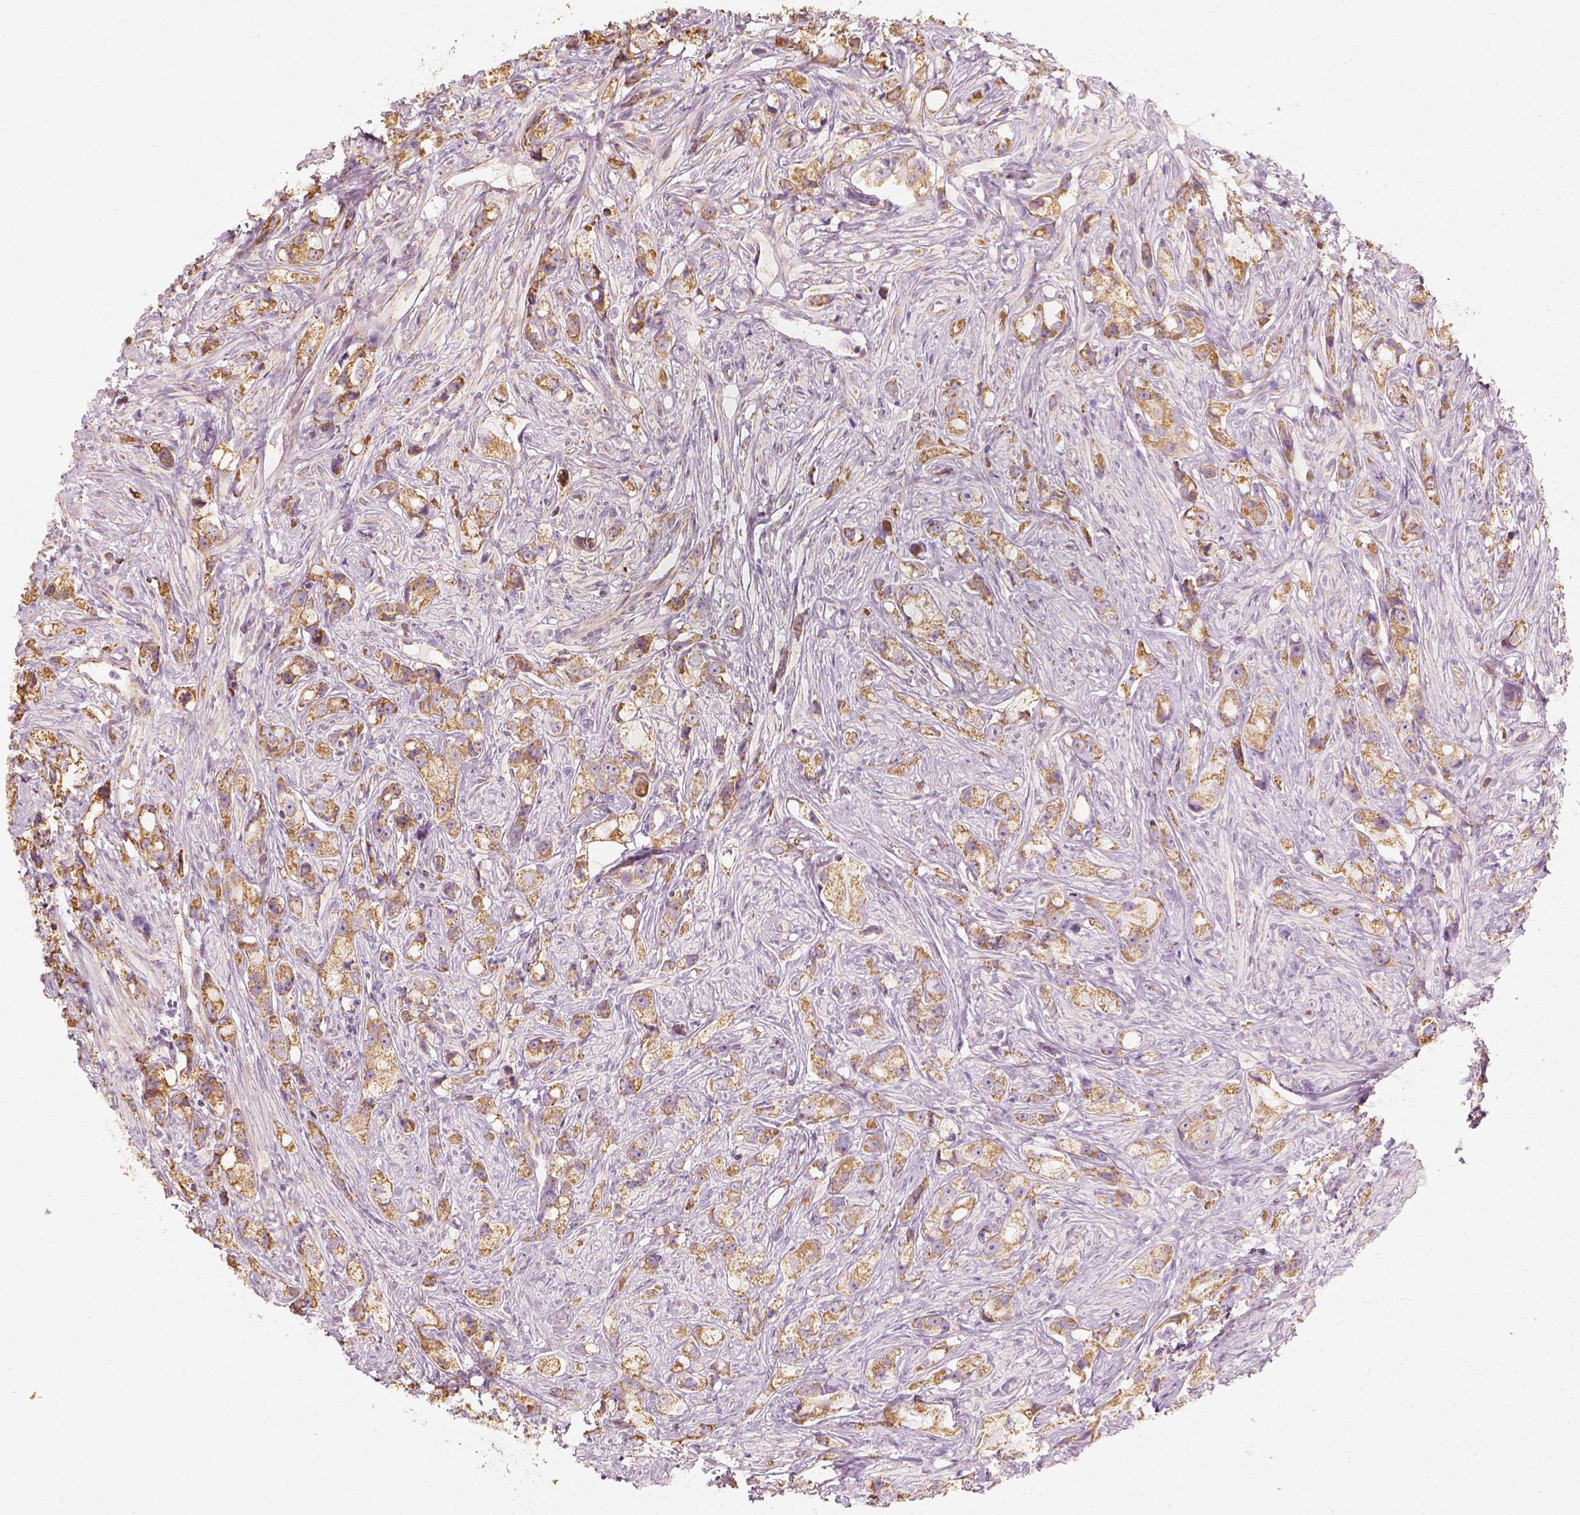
{"staining": {"intensity": "moderate", "quantity": ">75%", "location": "cytoplasmic/membranous"}, "tissue": "prostate cancer", "cell_type": "Tumor cells", "image_type": "cancer", "snomed": [{"axis": "morphology", "description": "Adenocarcinoma, High grade"}, {"axis": "topography", "description": "Prostate"}], "caption": "Prostate cancer stained with IHC shows moderate cytoplasmic/membranous expression in about >75% of tumor cells. Nuclei are stained in blue.", "gene": "LCA5", "patient": {"sex": "male", "age": 75}}